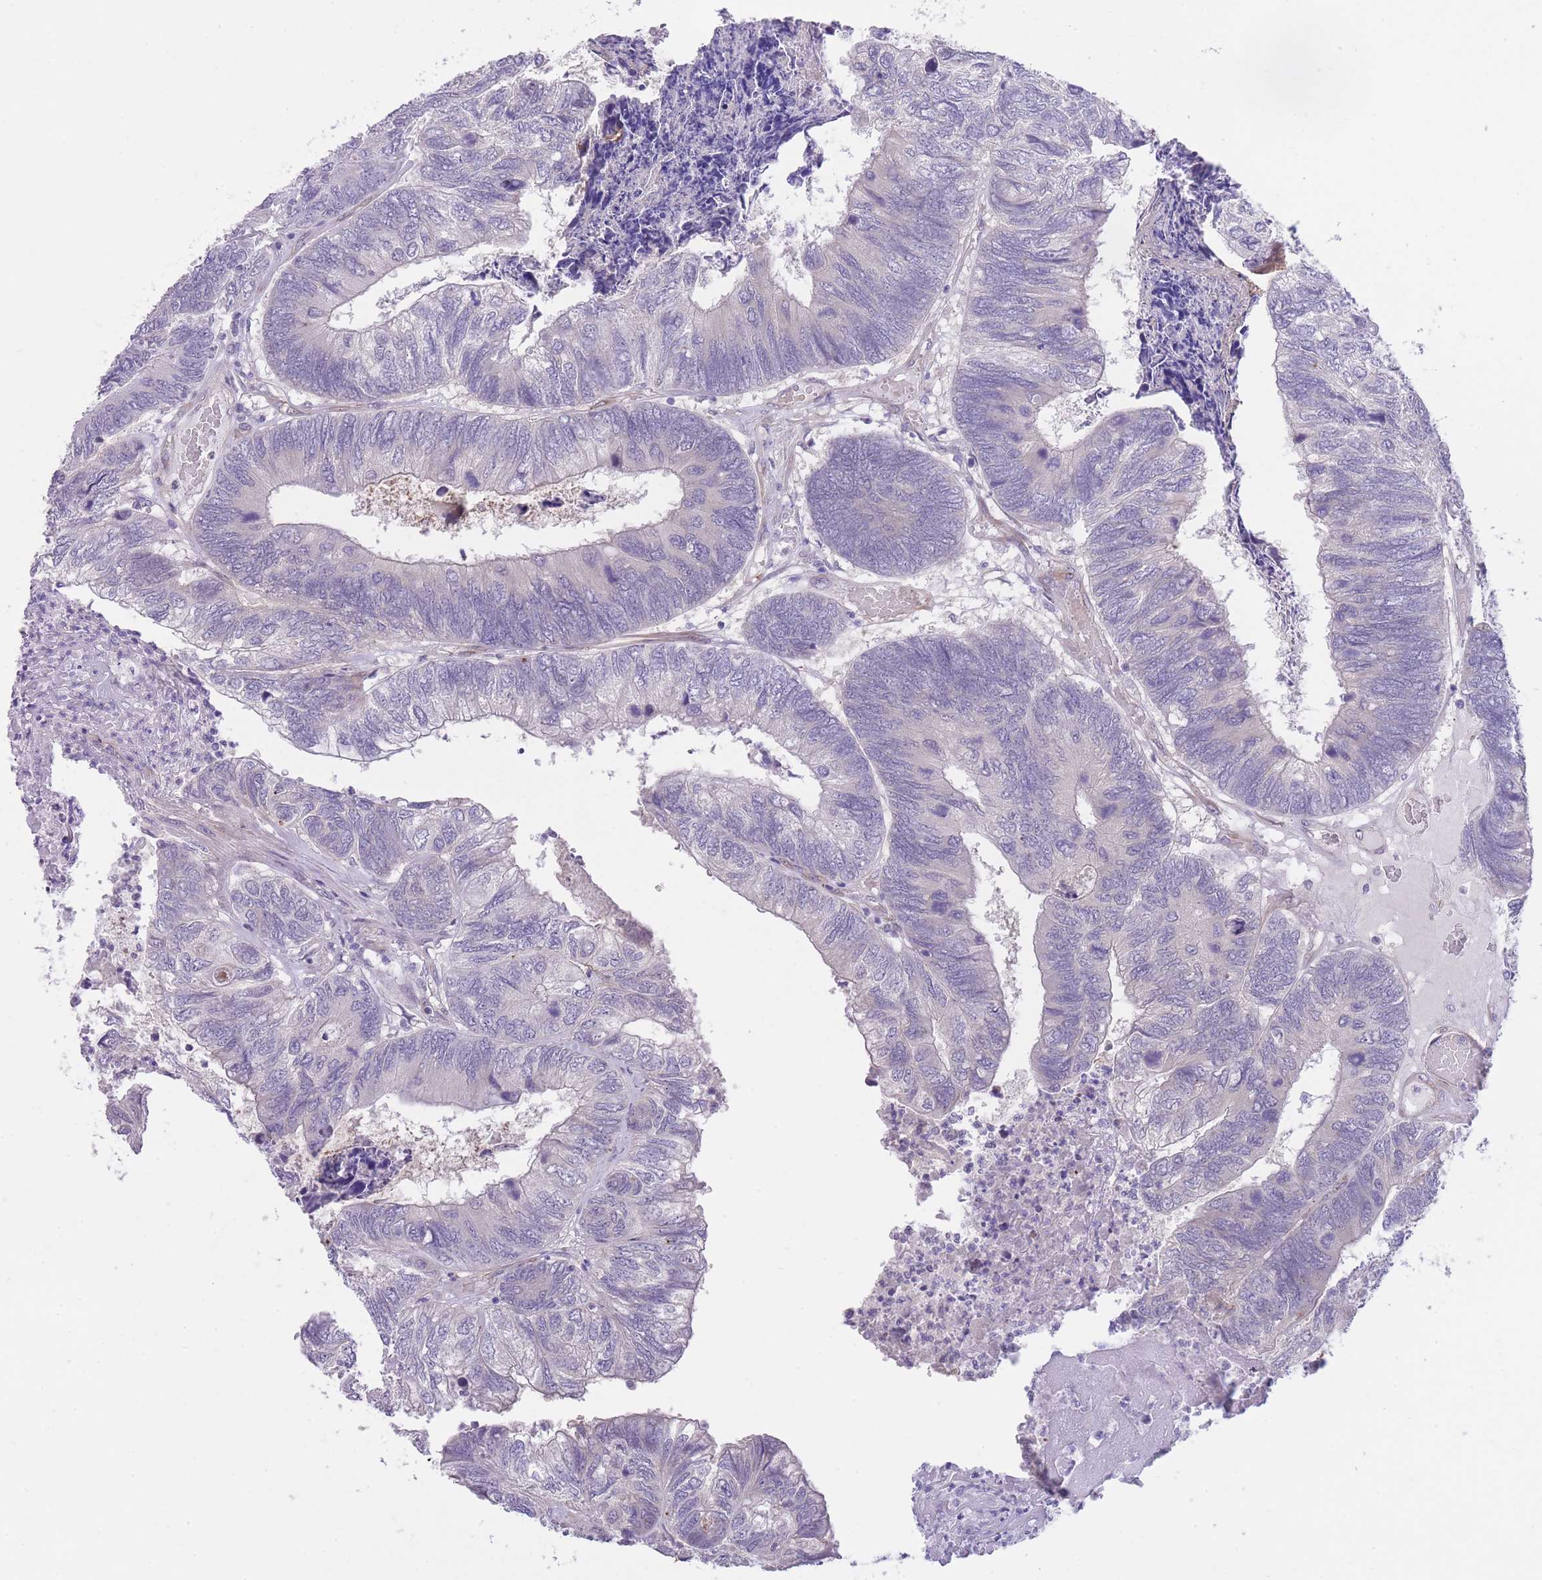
{"staining": {"intensity": "negative", "quantity": "none", "location": "none"}, "tissue": "colorectal cancer", "cell_type": "Tumor cells", "image_type": "cancer", "snomed": [{"axis": "morphology", "description": "Adenocarcinoma, NOS"}, {"axis": "topography", "description": "Colon"}], "caption": "An IHC photomicrograph of adenocarcinoma (colorectal) is shown. There is no staining in tumor cells of adenocarcinoma (colorectal).", "gene": "QTRT1", "patient": {"sex": "female", "age": 67}}